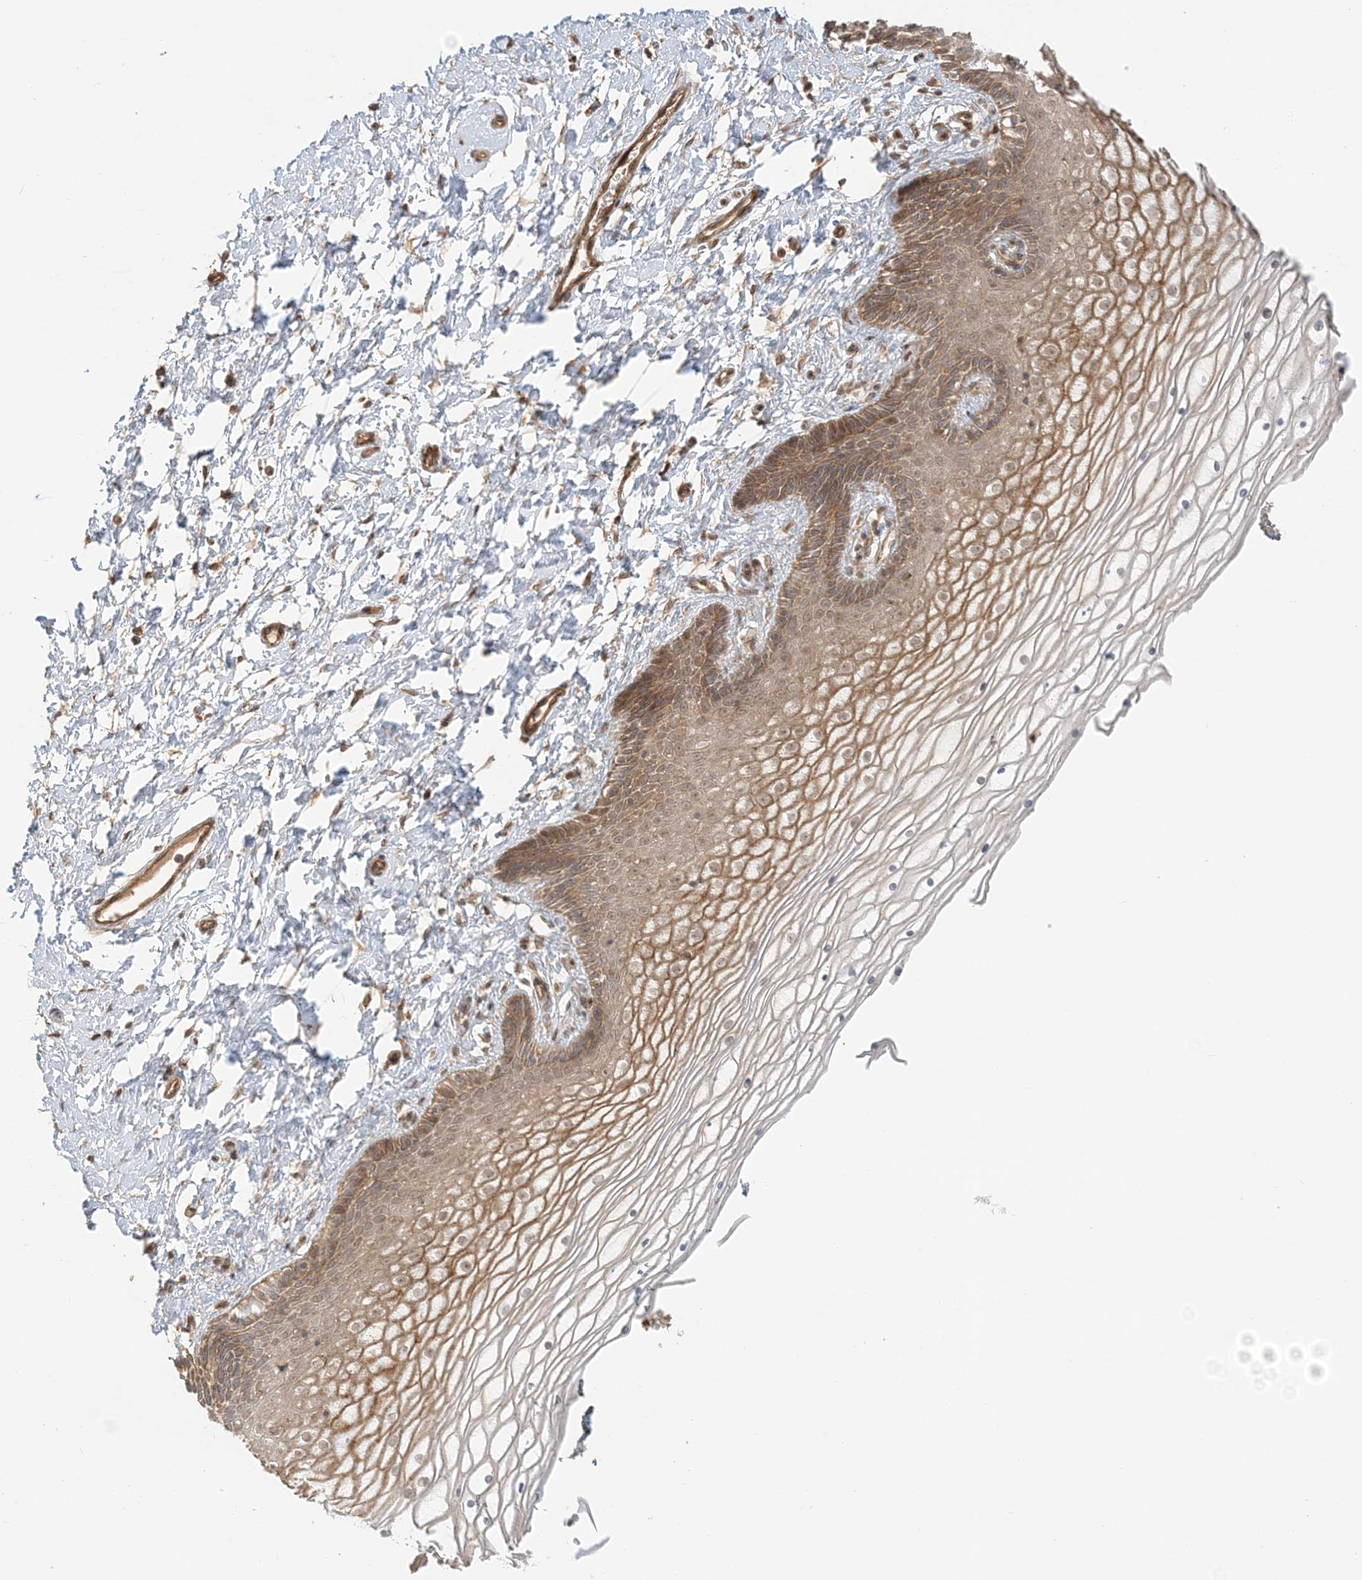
{"staining": {"intensity": "moderate", "quantity": ">75%", "location": "cytoplasmic/membranous"}, "tissue": "vagina", "cell_type": "Squamous epithelial cells", "image_type": "normal", "snomed": [{"axis": "morphology", "description": "Normal tissue, NOS"}, {"axis": "topography", "description": "Vagina"}, {"axis": "topography", "description": "Cervix"}], "caption": "Brown immunohistochemical staining in benign human vagina exhibits moderate cytoplasmic/membranous expression in approximately >75% of squamous epithelial cells. The staining was performed using DAB, with brown indicating positive protein expression. Nuclei are stained blue with hematoxylin.", "gene": "KIAA0232", "patient": {"sex": "female", "age": 40}}